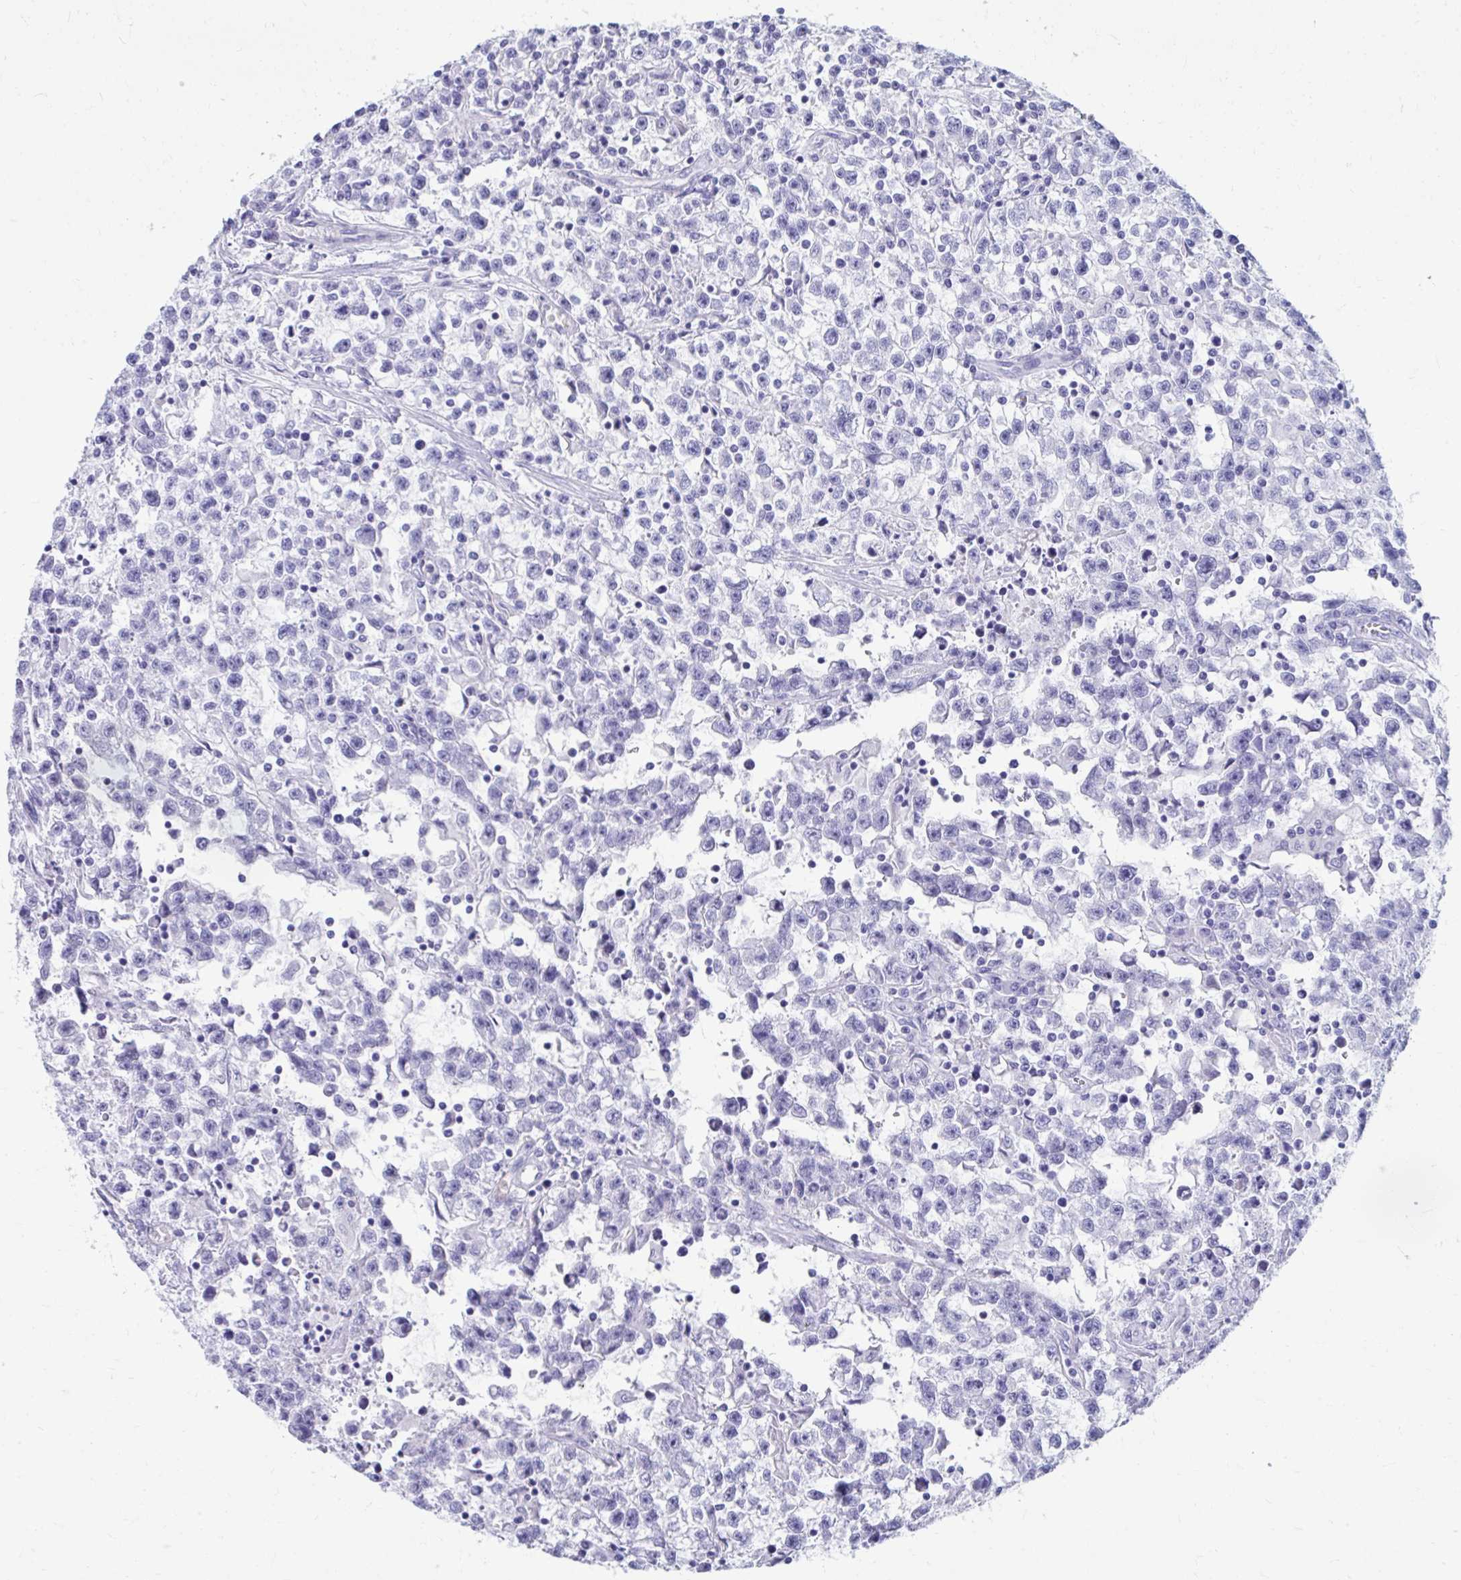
{"staining": {"intensity": "negative", "quantity": "none", "location": "none"}, "tissue": "testis cancer", "cell_type": "Tumor cells", "image_type": "cancer", "snomed": [{"axis": "morphology", "description": "Seminoma, NOS"}, {"axis": "topography", "description": "Testis"}], "caption": "Tumor cells are negative for protein expression in human testis seminoma.", "gene": "SMIM9", "patient": {"sex": "male", "age": 31}}